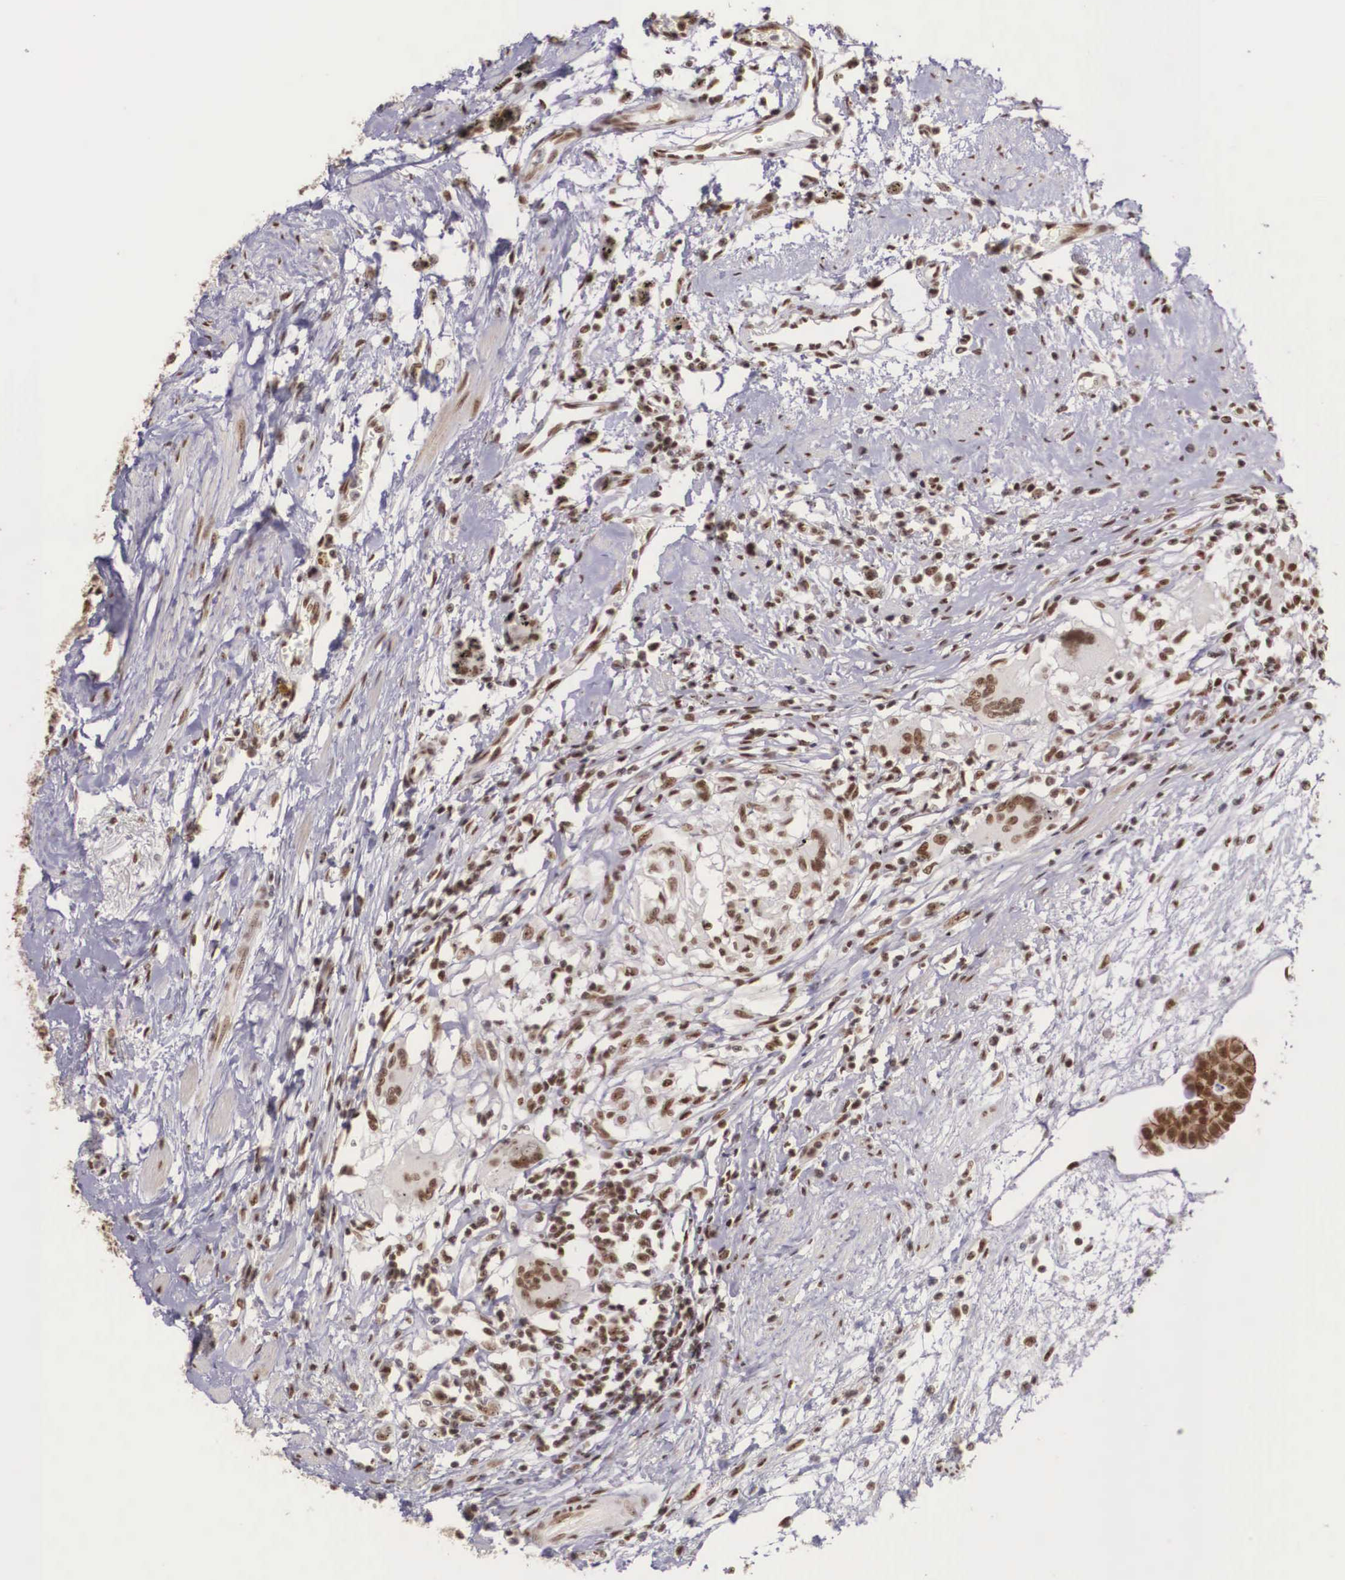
{"staining": {"intensity": "strong", "quantity": ">75%", "location": "cytoplasmic/membranous,nuclear"}, "tissue": "urothelial cancer", "cell_type": "Tumor cells", "image_type": "cancer", "snomed": [{"axis": "morphology", "description": "Urothelial carcinoma, High grade"}, {"axis": "topography", "description": "Urinary bladder"}], "caption": "High-grade urothelial carcinoma tissue displays strong cytoplasmic/membranous and nuclear positivity in approximately >75% of tumor cells, visualized by immunohistochemistry. (IHC, brightfield microscopy, high magnification).", "gene": "POLR2F", "patient": {"sex": "male", "age": 78}}